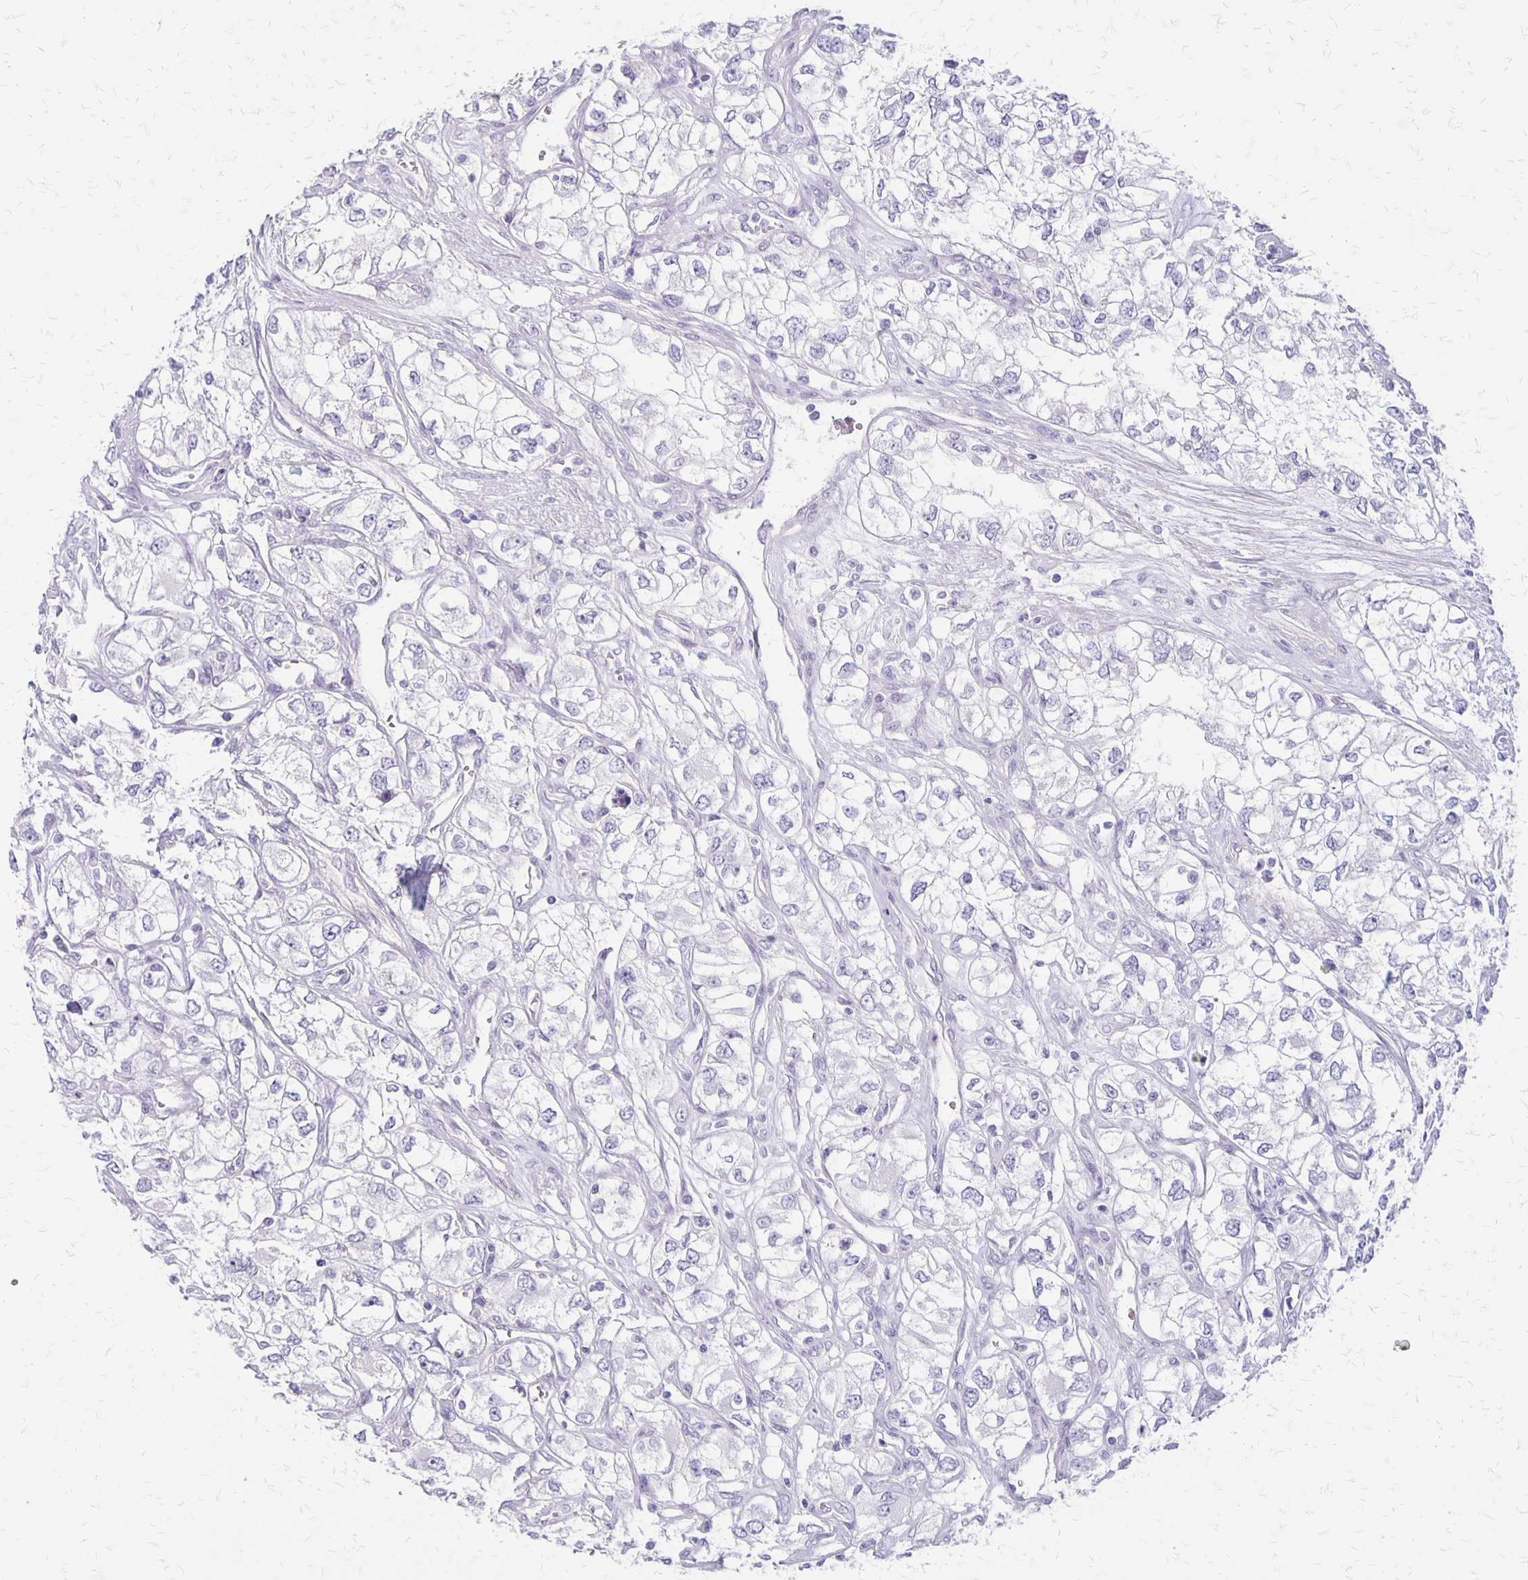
{"staining": {"intensity": "negative", "quantity": "none", "location": "none"}, "tissue": "renal cancer", "cell_type": "Tumor cells", "image_type": "cancer", "snomed": [{"axis": "morphology", "description": "Adenocarcinoma, NOS"}, {"axis": "topography", "description": "Kidney"}], "caption": "Image shows no significant protein expression in tumor cells of adenocarcinoma (renal).", "gene": "HOMER1", "patient": {"sex": "female", "age": 59}}